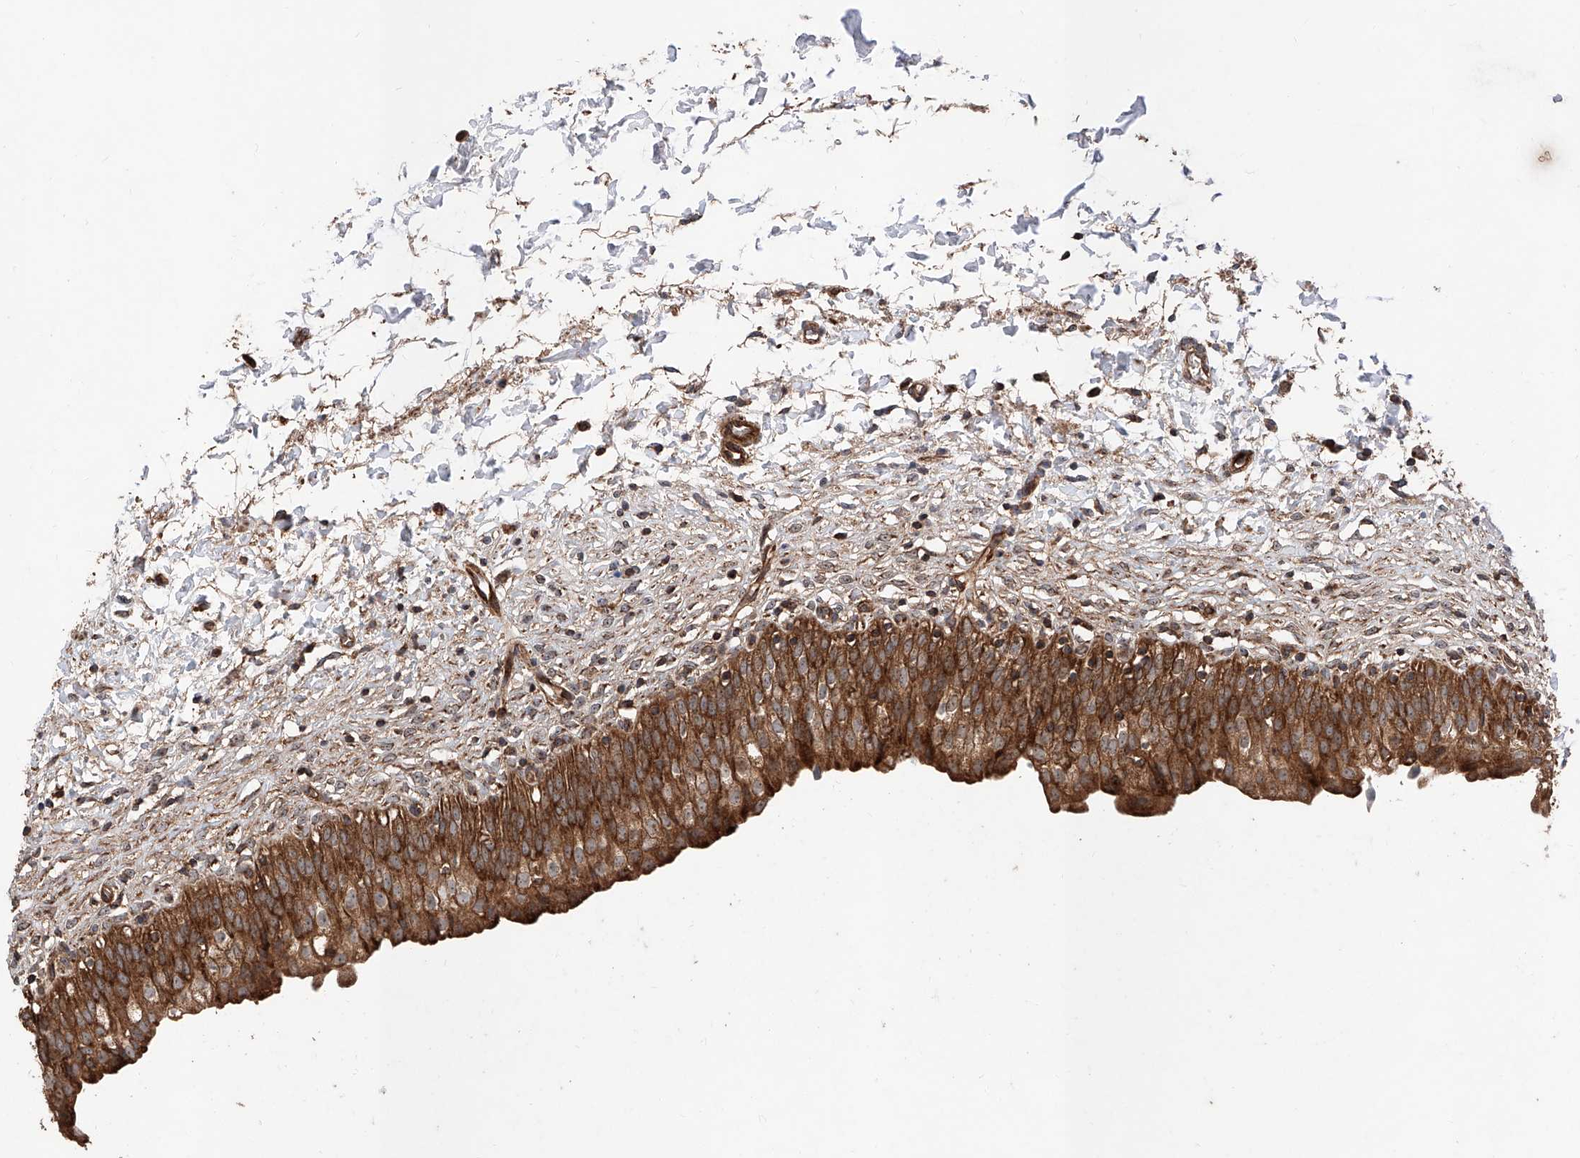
{"staining": {"intensity": "strong", "quantity": ">75%", "location": "cytoplasmic/membranous"}, "tissue": "urinary bladder", "cell_type": "Urothelial cells", "image_type": "normal", "snomed": [{"axis": "morphology", "description": "Normal tissue, NOS"}, {"axis": "topography", "description": "Urinary bladder"}], "caption": "Protein positivity by IHC displays strong cytoplasmic/membranous staining in approximately >75% of urothelial cells in normal urinary bladder. The staining is performed using DAB brown chromogen to label protein expression. The nuclei are counter-stained blue using hematoxylin.", "gene": "PISD", "patient": {"sex": "male", "age": 55}}